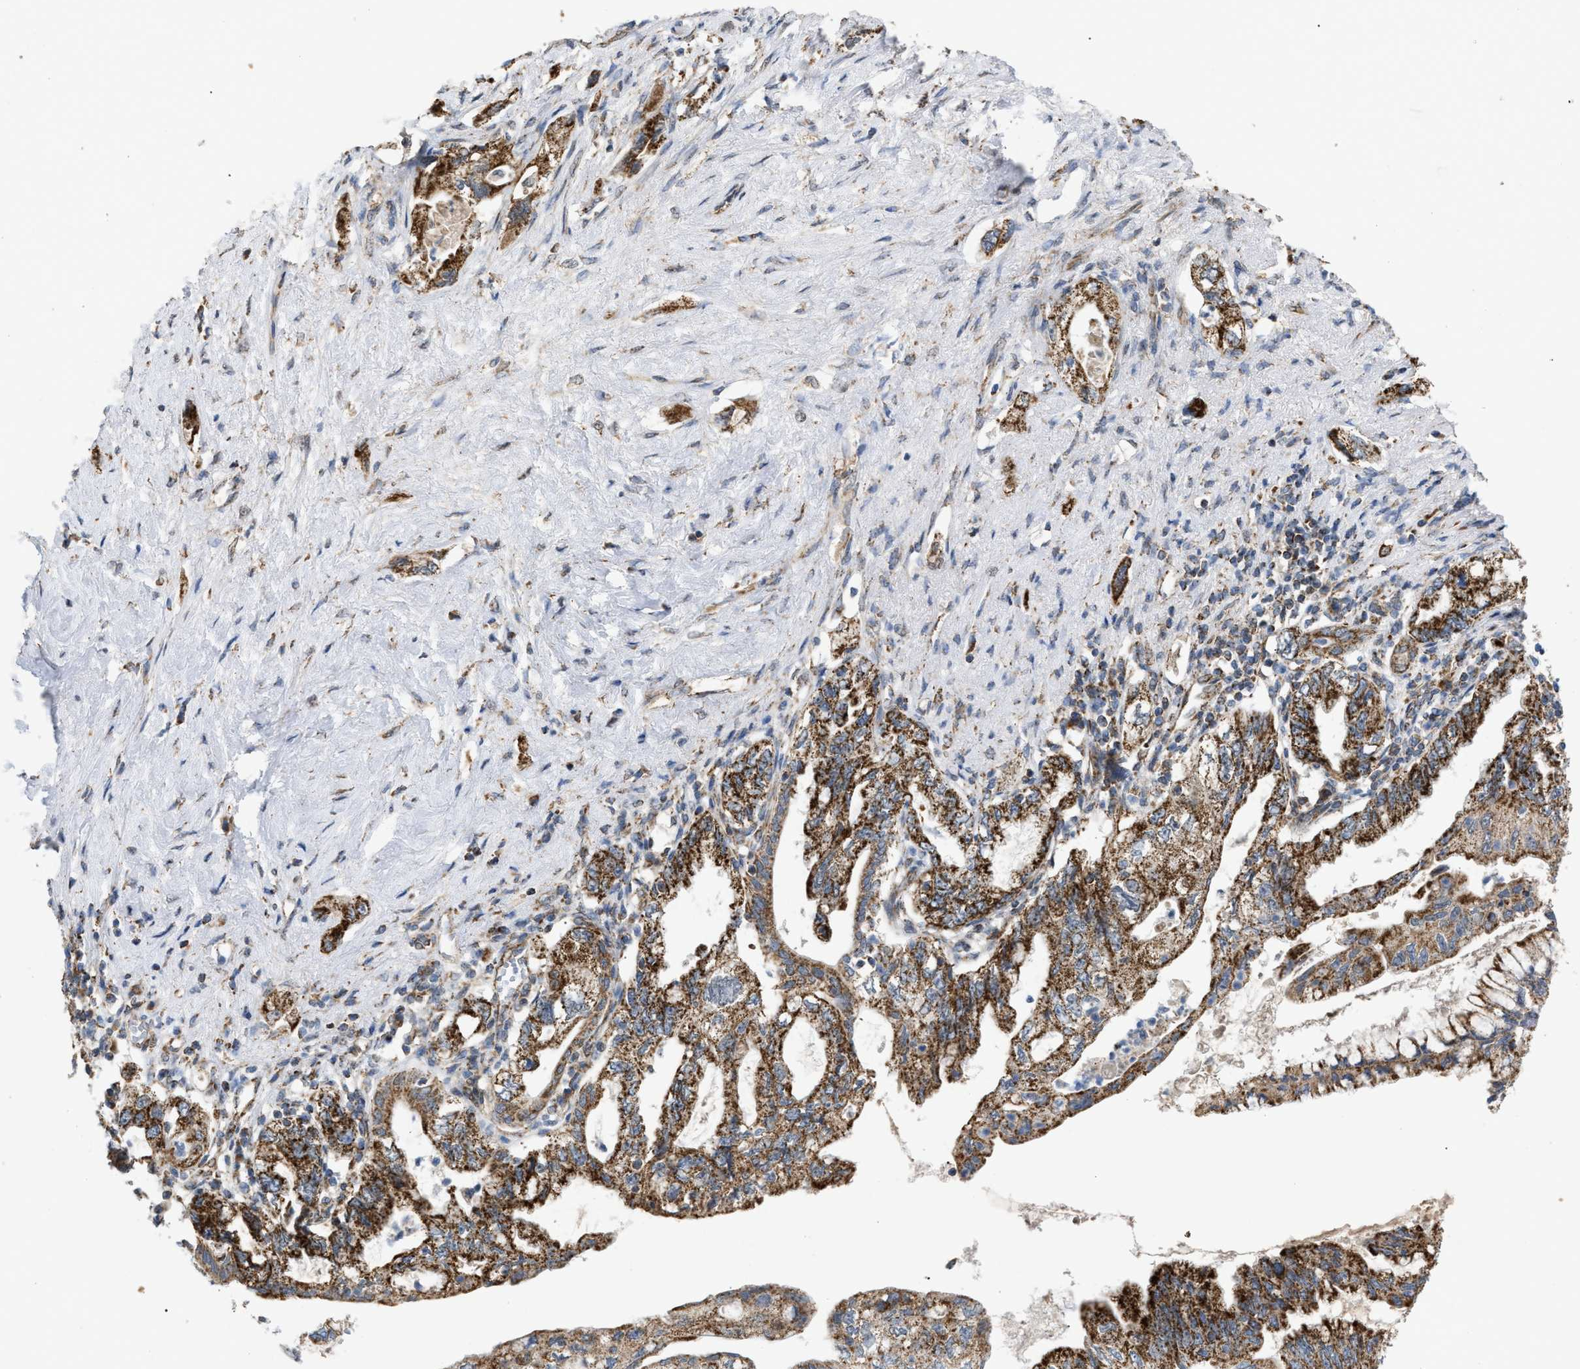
{"staining": {"intensity": "moderate", "quantity": ">75%", "location": "cytoplasmic/membranous"}, "tissue": "pancreatic cancer", "cell_type": "Tumor cells", "image_type": "cancer", "snomed": [{"axis": "morphology", "description": "Adenocarcinoma, NOS"}, {"axis": "topography", "description": "Pancreas"}], "caption": "Pancreatic adenocarcinoma stained with a brown dye displays moderate cytoplasmic/membranous positive staining in approximately >75% of tumor cells.", "gene": "TACO1", "patient": {"sex": "female", "age": 73}}